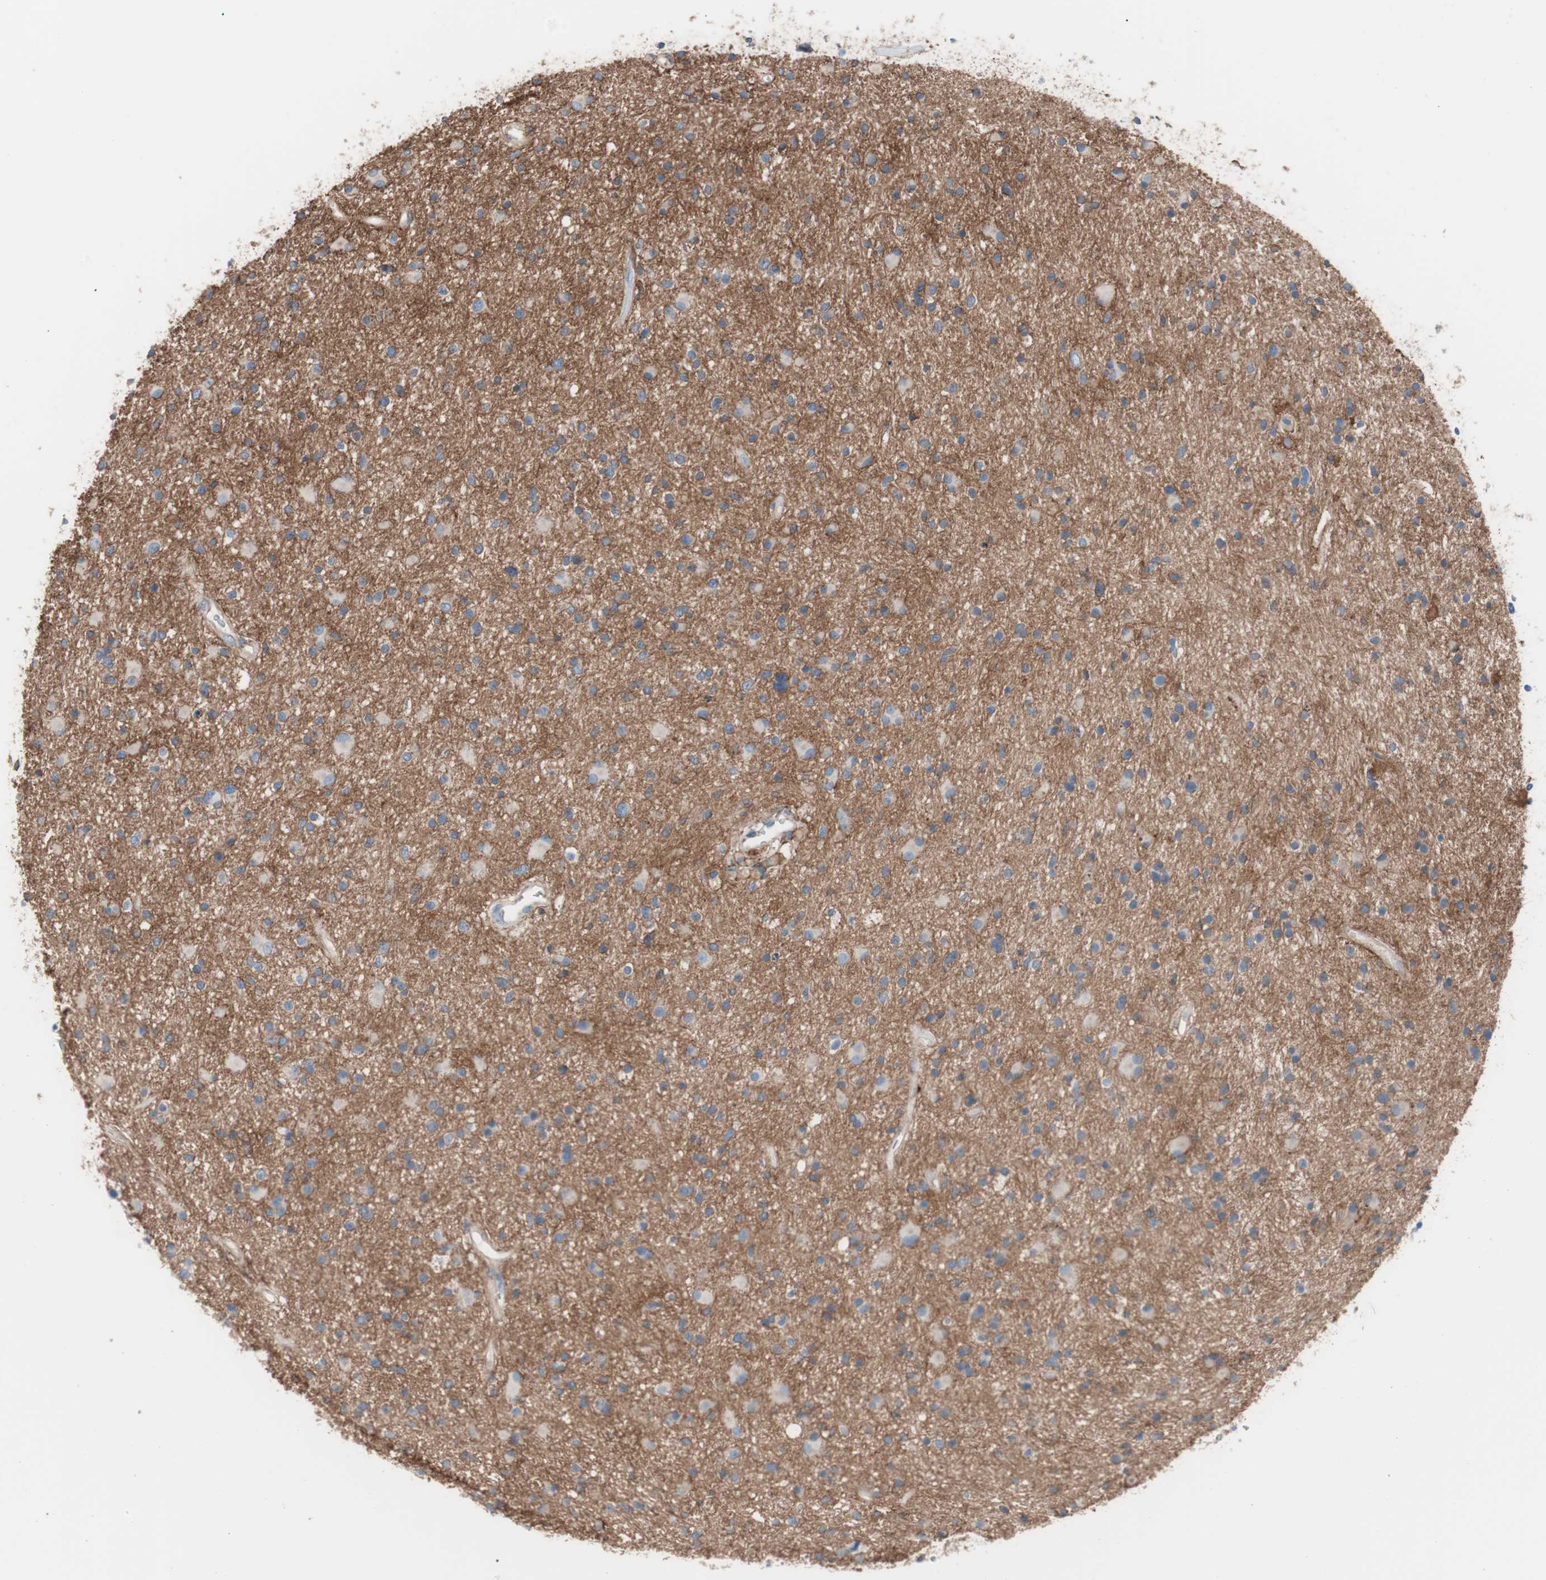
{"staining": {"intensity": "negative", "quantity": "none", "location": "none"}, "tissue": "glioma", "cell_type": "Tumor cells", "image_type": "cancer", "snomed": [{"axis": "morphology", "description": "Glioma, malignant, High grade"}, {"axis": "topography", "description": "Brain"}], "caption": "This is an IHC histopathology image of glioma. There is no positivity in tumor cells.", "gene": "CD81", "patient": {"sex": "male", "age": 33}}